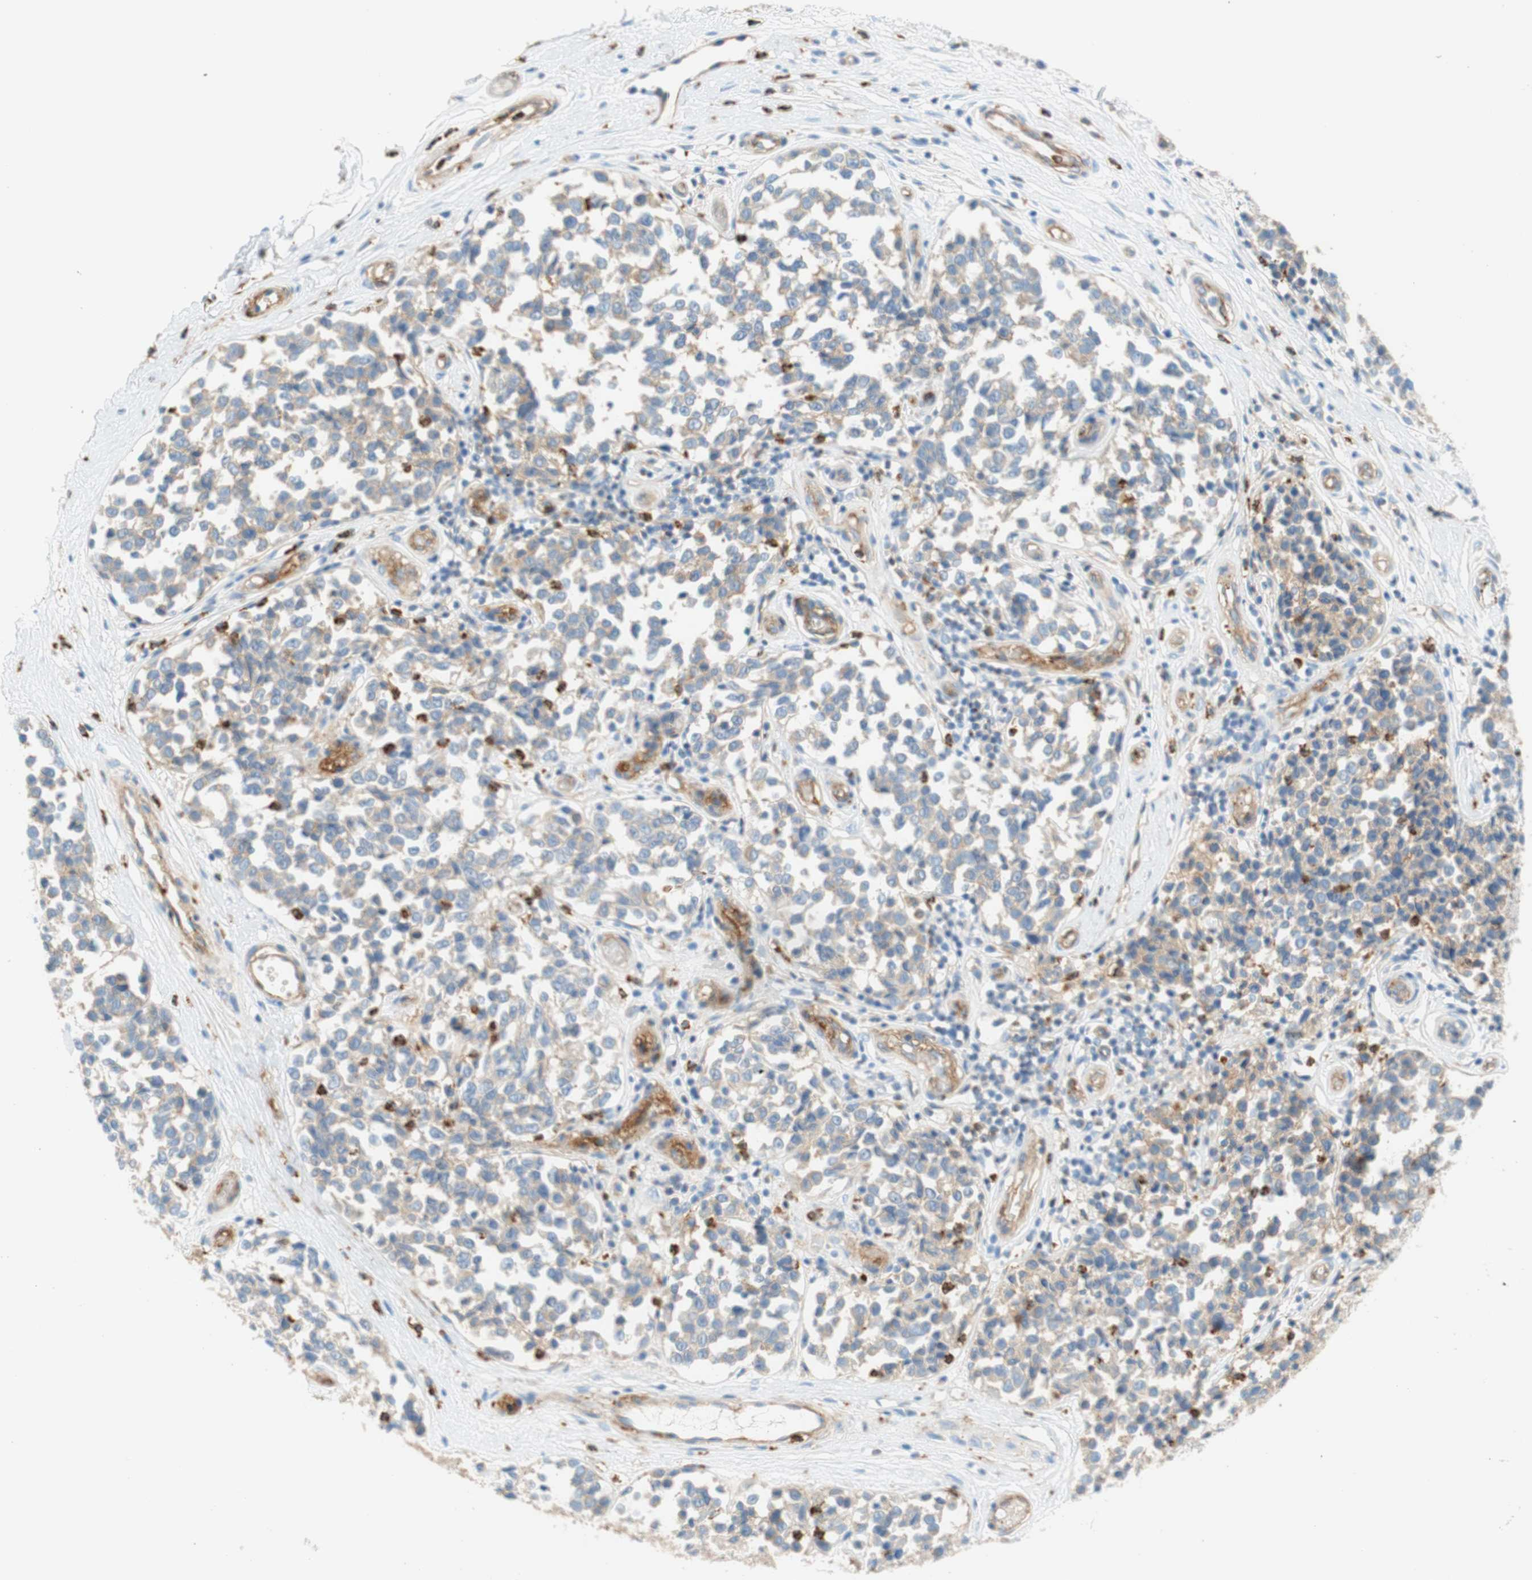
{"staining": {"intensity": "weak", "quantity": "25%-75%", "location": "cytoplasmic/membranous"}, "tissue": "melanoma", "cell_type": "Tumor cells", "image_type": "cancer", "snomed": [{"axis": "morphology", "description": "Malignant melanoma, NOS"}, {"axis": "topography", "description": "Skin"}], "caption": "About 25%-75% of tumor cells in melanoma exhibit weak cytoplasmic/membranous protein positivity as visualized by brown immunohistochemical staining.", "gene": "STOM", "patient": {"sex": "female", "age": 64}}